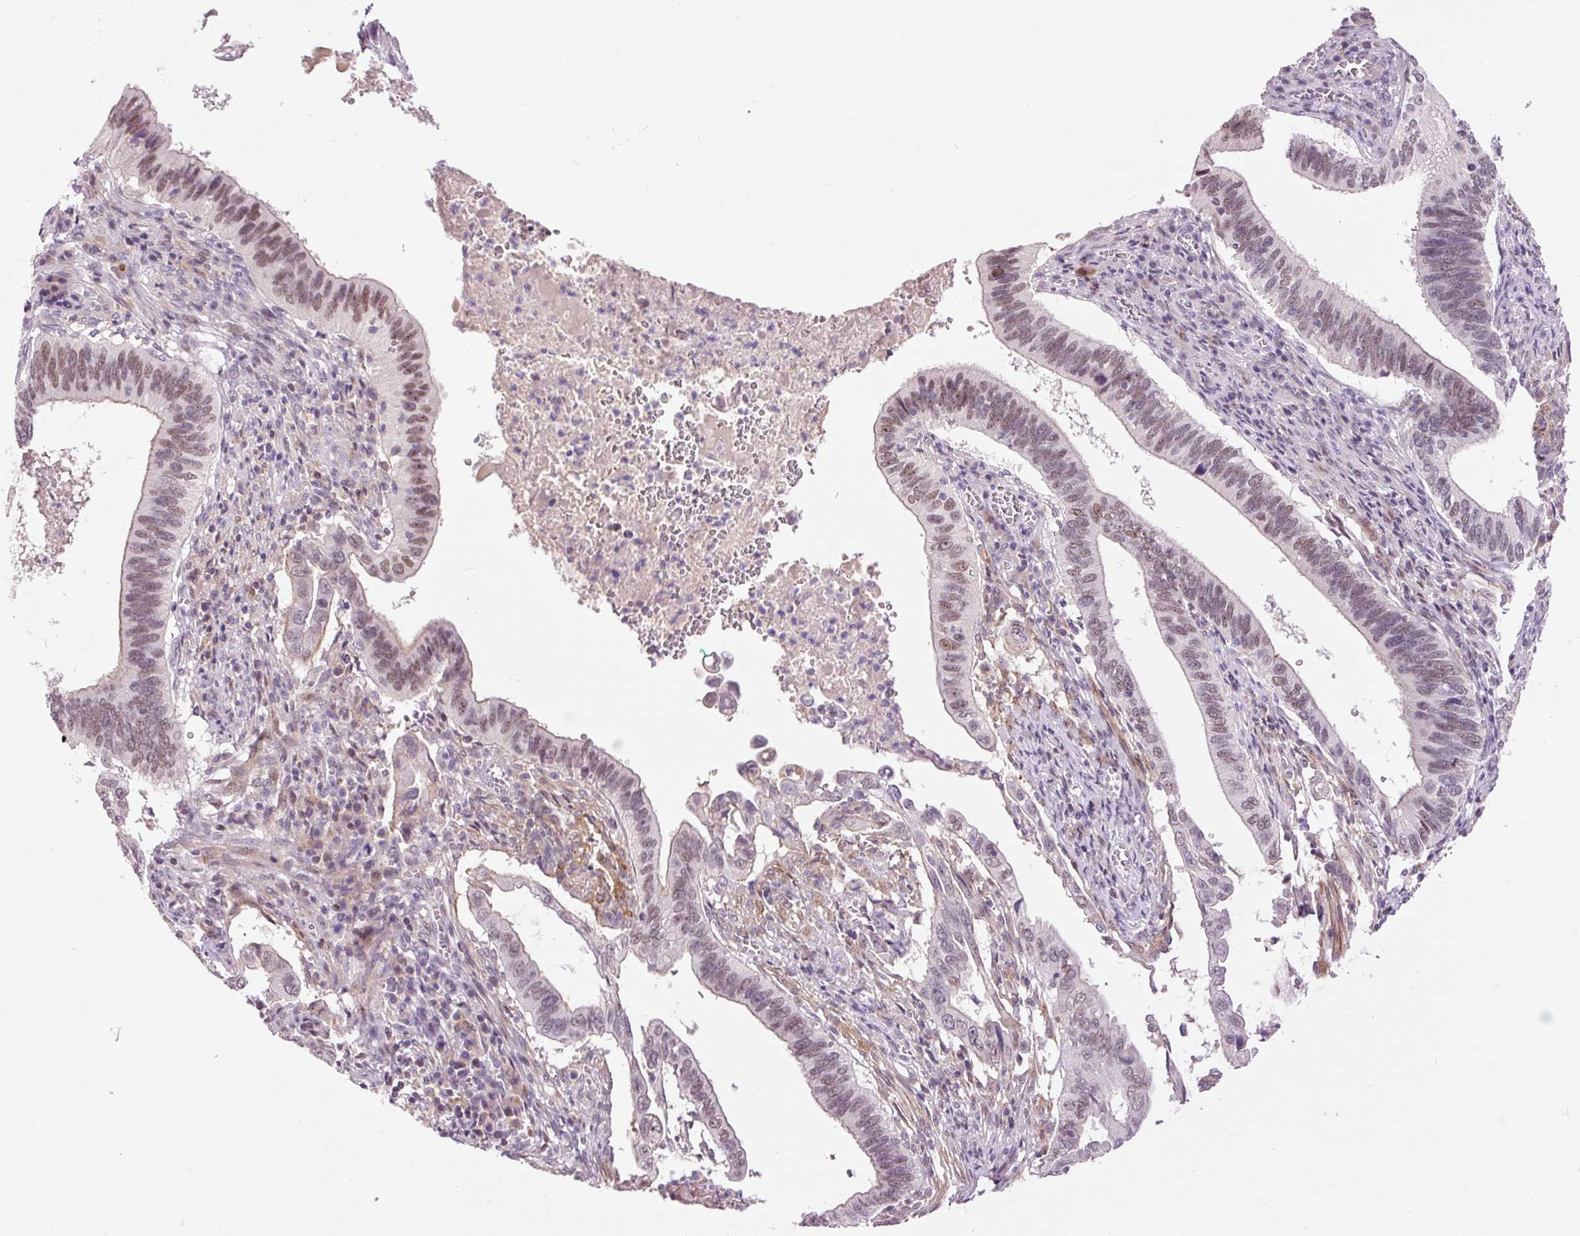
{"staining": {"intensity": "weak", "quantity": ">75%", "location": "cytoplasmic/membranous,nuclear"}, "tissue": "cervical cancer", "cell_type": "Tumor cells", "image_type": "cancer", "snomed": [{"axis": "morphology", "description": "Adenocarcinoma, NOS"}, {"axis": "topography", "description": "Cervix"}], "caption": "Cervical cancer was stained to show a protein in brown. There is low levels of weak cytoplasmic/membranous and nuclear positivity in about >75% of tumor cells. (Stains: DAB (3,3'-diaminobenzidine) in brown, nuclei in blue, Microscopy: brightfield microscopy at high magnification).", "gene": "HNF1A", "patient": {"sex": "female", "age": 42}}